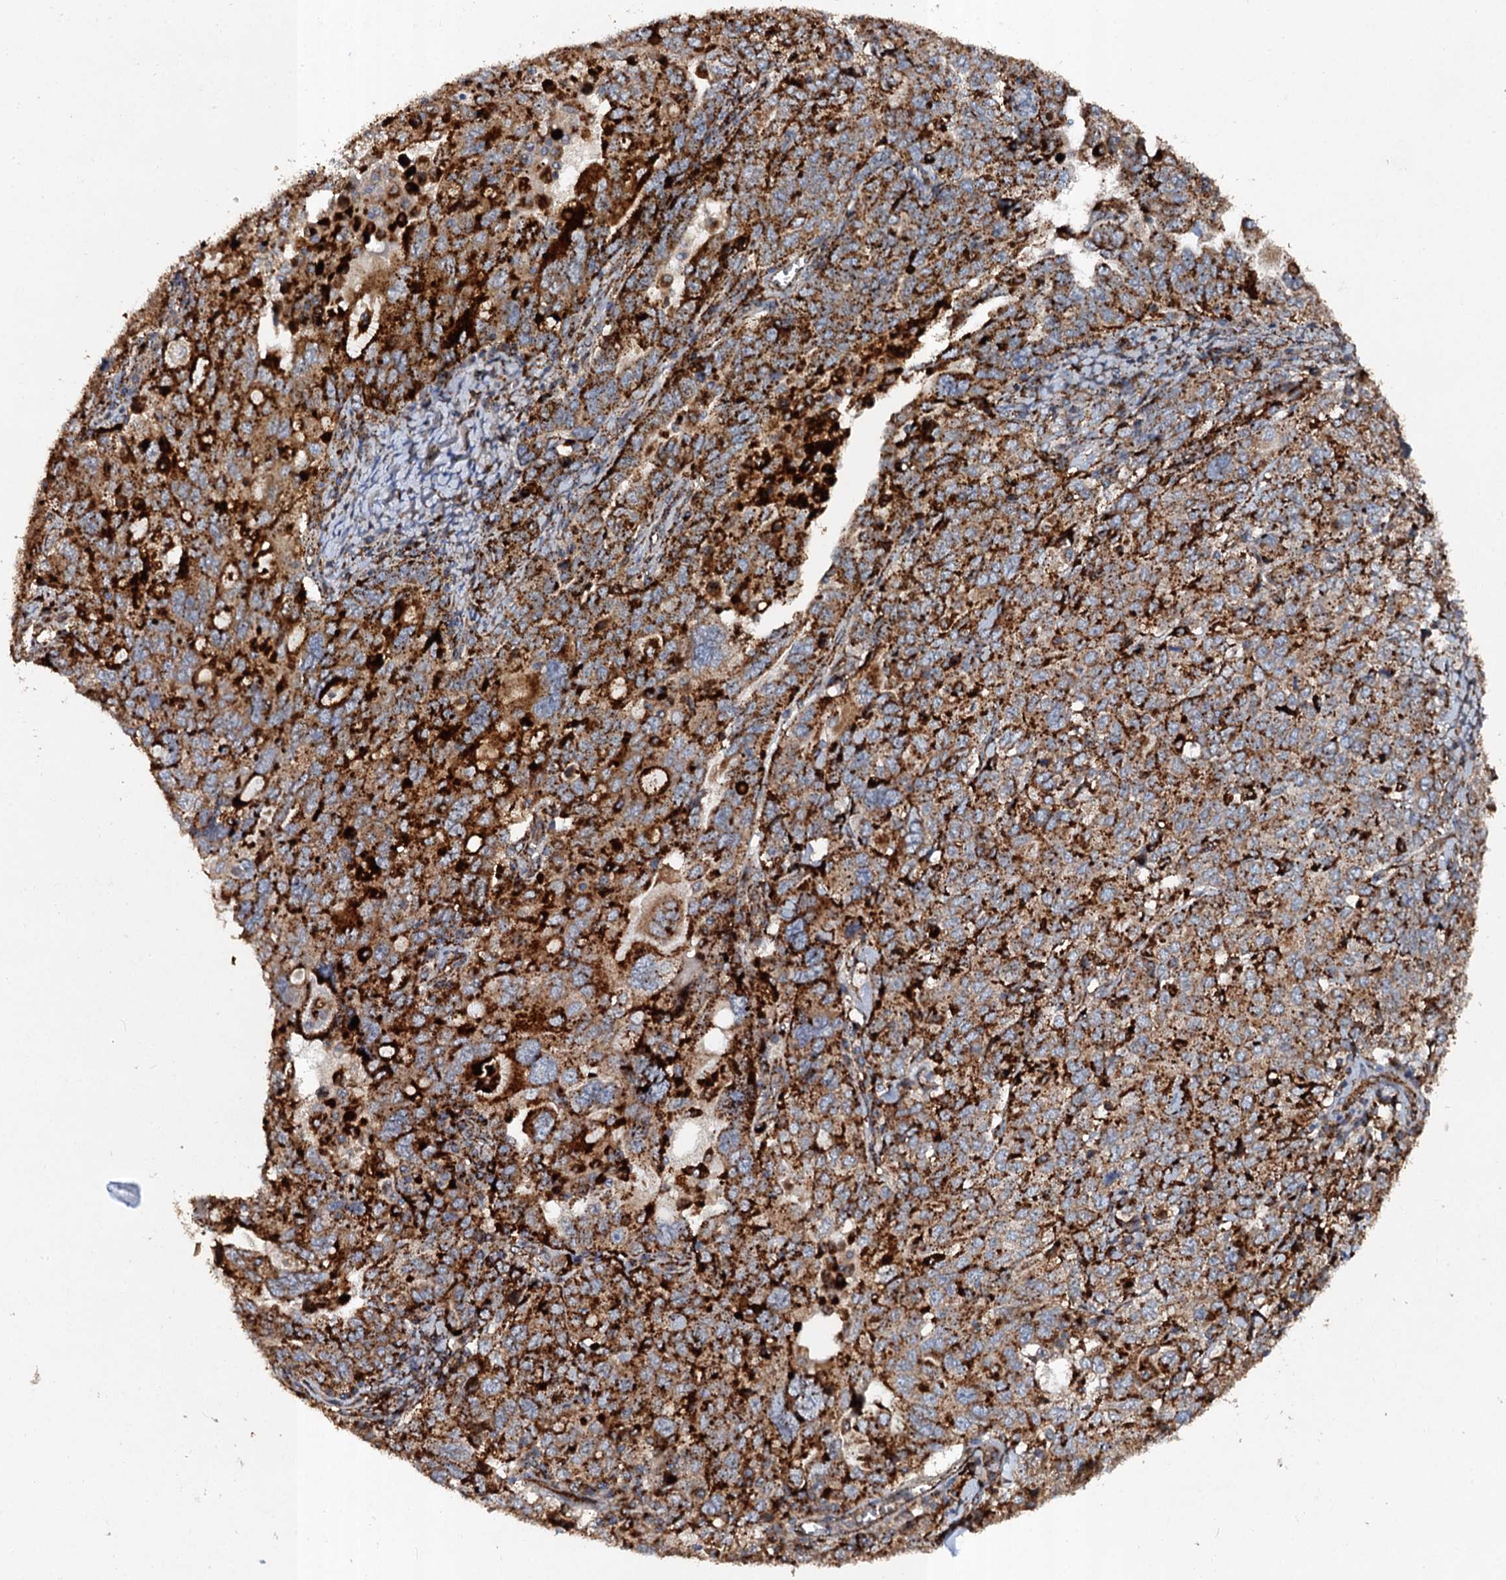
{"staining": {"intensity": "strong", "quantity": ">75%", "location": "cytoplasmic/membranous"}, "tissue": "ovarian cancer", "cell_type": "Tumor cells", "image_type": "cancer", "snomed": [{"axis": "morphology", "description": "Carcinoma, endometroid"}, {"axis": "topography", "description": "Ovary"}], "caption": "Immunohistochemistry (DAB (3,3'-diaminobenzidine)) staining of ovarian cancer (endometroid carcinoma) displays strong cytoplasmic/membranous protein staining in about >75% of tumor cells.", "gene": "GBA1", "patient": {"sex": "female", "age": 62}}